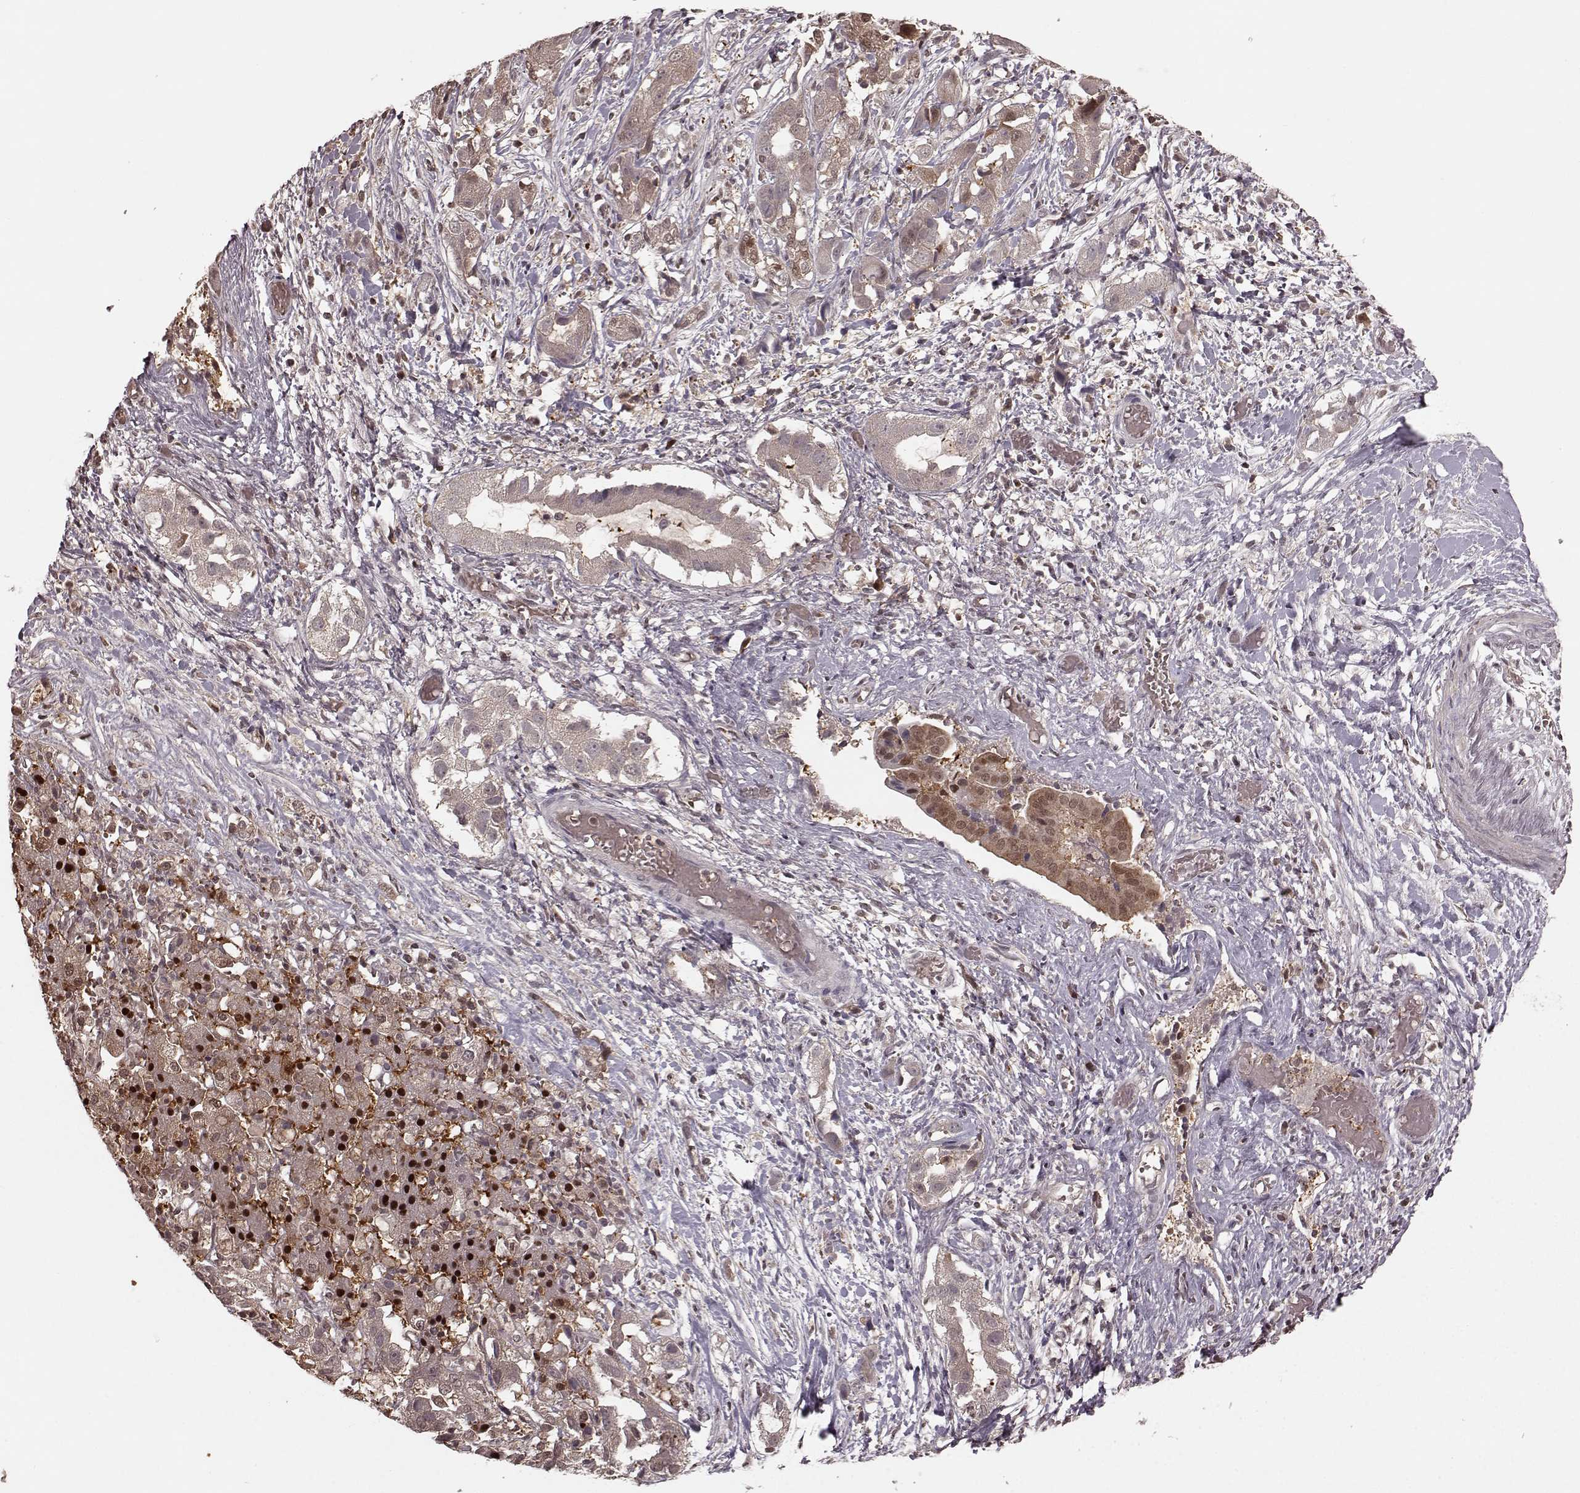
{"staining": {"intensity": "weak", "quantity": "<25%", "location": "nuclear"}, "tissue": "liver cancer", "cell_type": "Tumor cells", "image_type": "cancer", "snomed": [{"axis": "morphology", "description": "Cholangiocarcinoma"}, {"axis": "topography", "description": "Liver"}], "caption": "This is a micrograph of immunohistochemistry staining of liver cancer (cholangiocarcinoma), which shows no positivity in tumor cells.", "gene": "GSS", "patient": {"sex": "female", "age": 52}}